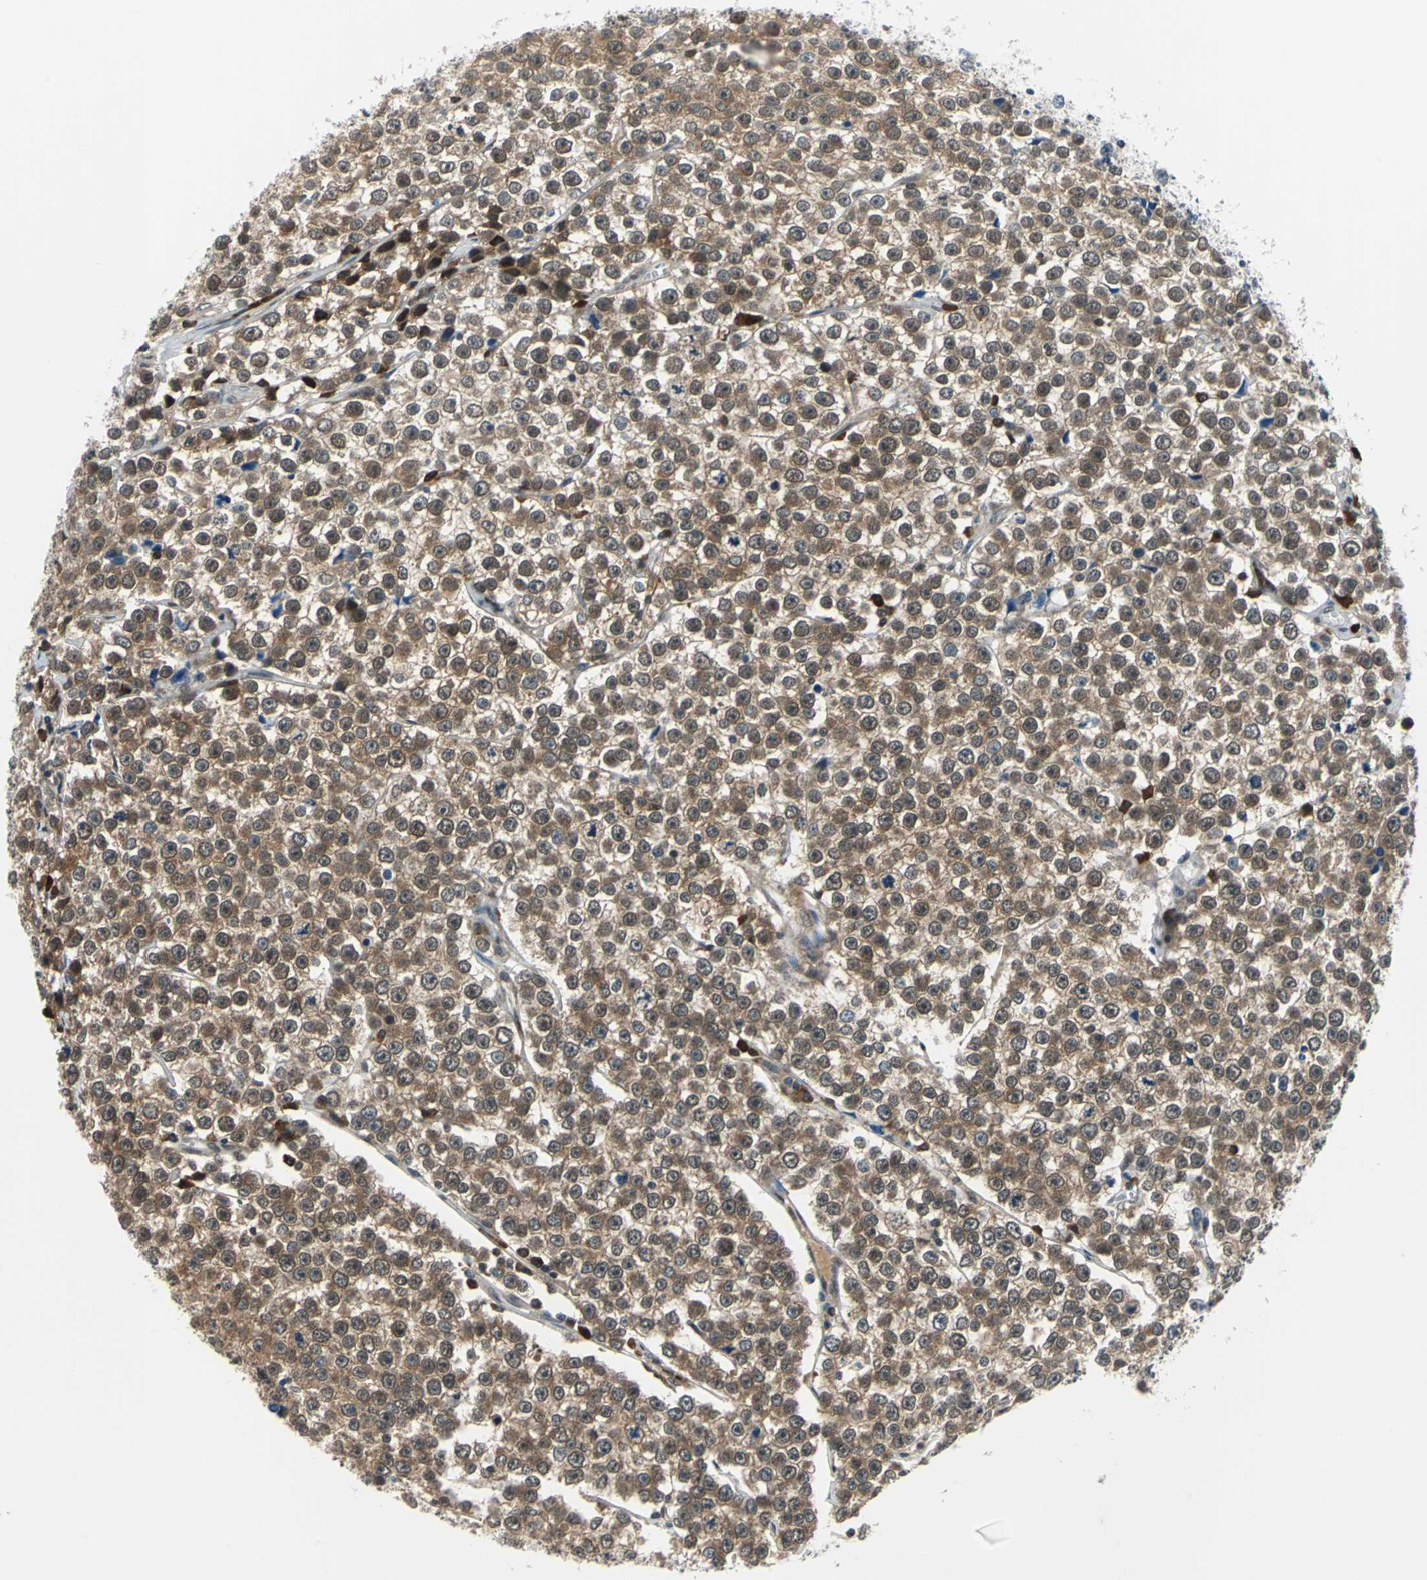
{"staining": {"intensity": "moderate", "quantity": ">75%", "location": "cytoplasmic/membranous"}, "tissue": "testis cancer", "cell_type": "Tumor cells", "image_type": "cancer", "snomed": [{"axis": "morphology", "description": "Seminoma, NOS"}, {"axis": "morphology", "description": "Carcinoma, Embryonal, NOS"}, {"axis": "topography", "description": "Testis"}], "caption": "Protein staining of testis cancer (seminoma) tissue exhibits moderate cytoplasmic/membranous expression in about >75% of tumor cells.", "gene": "POLR3K", "patient": {"sex": "male", "age": 52}}